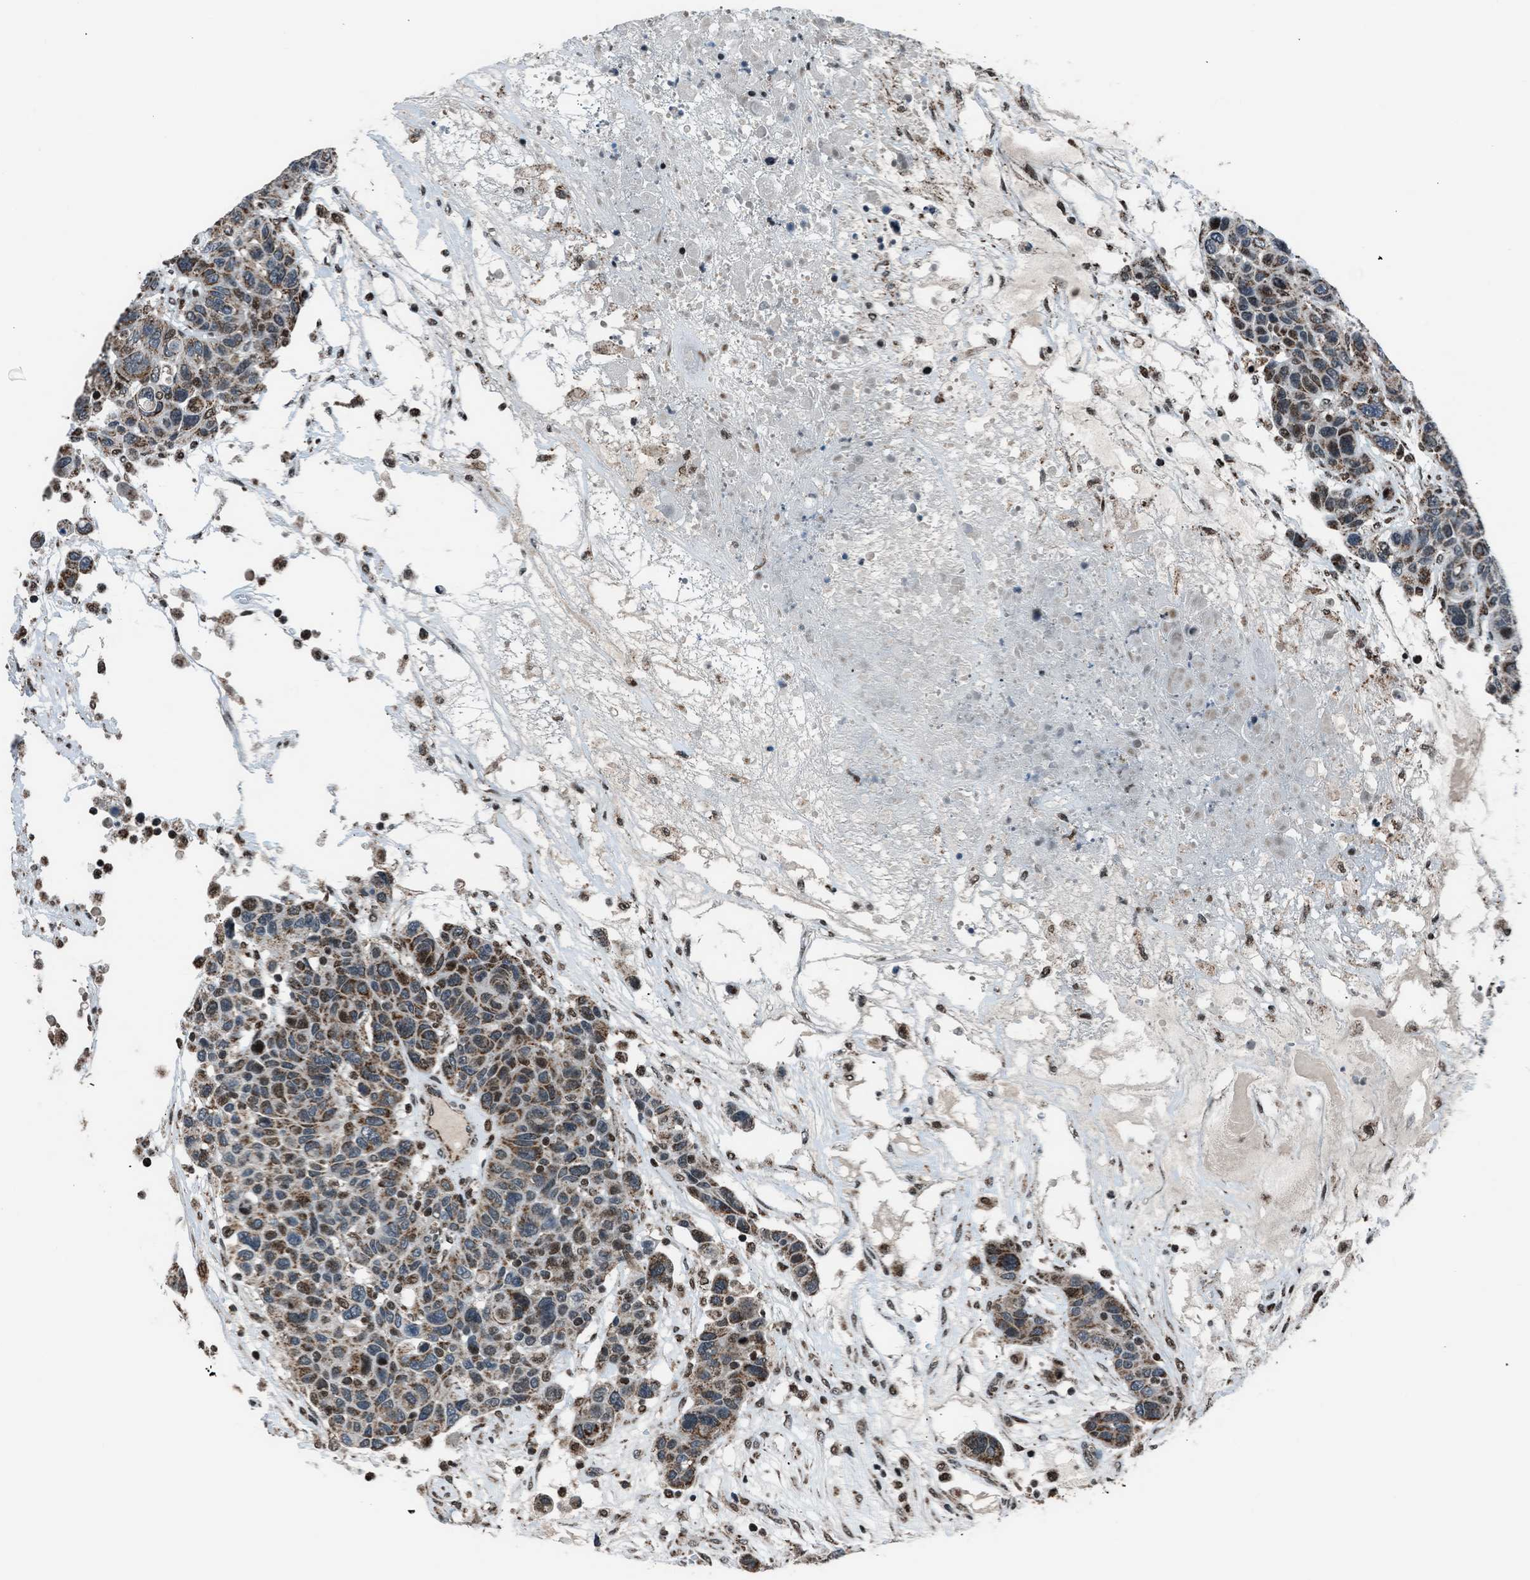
{"staining": {"intensity": "moderate", "quantity": ">75%", "location": "cytoplasmic/membranous"}, "tissue": "breast cancer", "cell_type": "Tumor cells", "image_type": "cancer", "snomed": [{"axis": "morphology", "description": "Duct carcinoma"}, {"axis": "topography", "description": "Breast"}], "caption": "The photomicrograph exhibits immunohistochemical staining of breast infiltrating ductal carcinoma. There is moderate cytoplasmic/membranous positivity is identified in about >75% of tumor cells. The staining is performed using DAB (3,3'-diaminobenzidine) brown chromogen to label protein expression. The nuclei are counter-stained blue using hematoxylin.", "gene": "MORC3", "patient": {"sex": "female", "age": 37}}